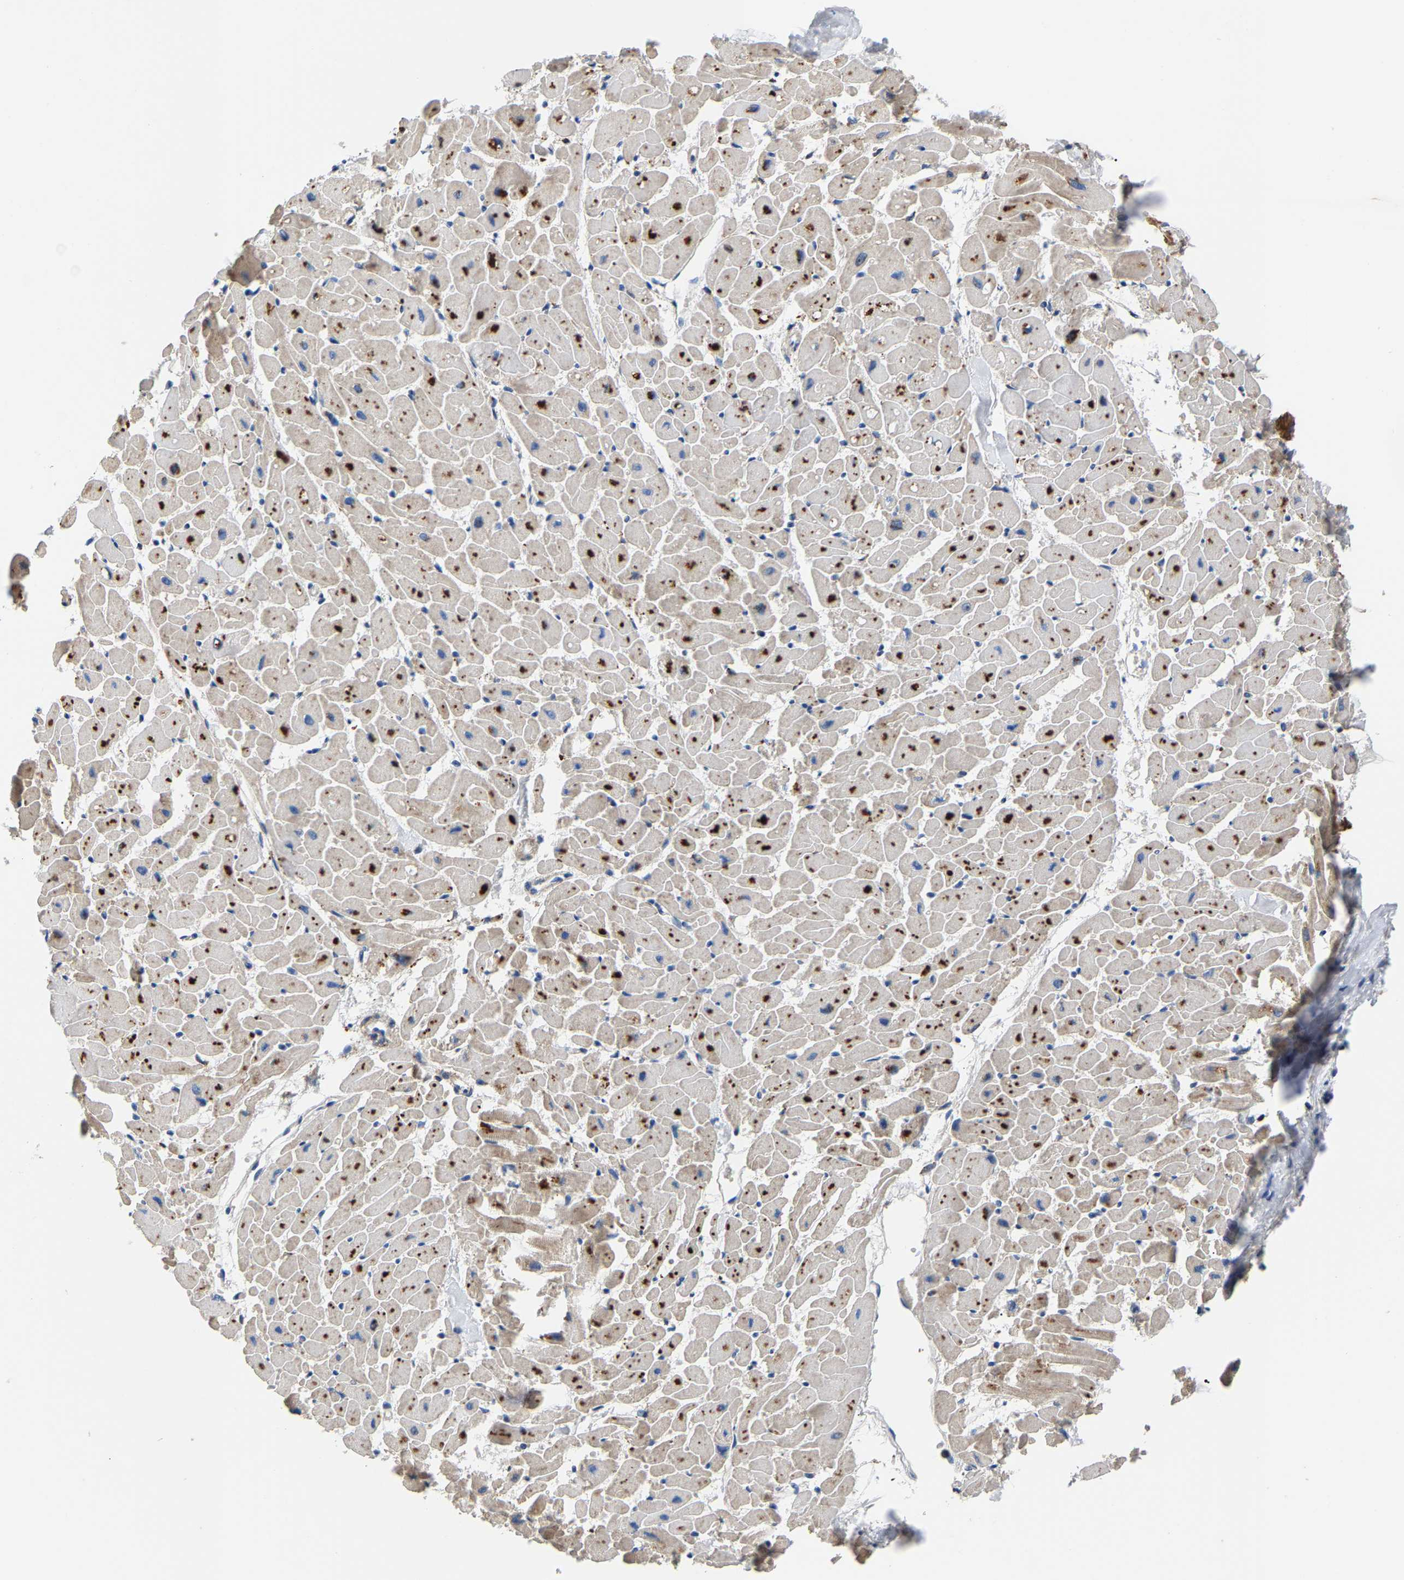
{"staining": {"intensity": "moderate", "quantity": ">75%", "location": "cytoplasmic/membranous"}, "tissue": "heart muscle", "cell_type": "Cardiomyocytes", "image_type": "normal", "snomed": [{"axis": "morphology", "description": "Normal tissue, NOS"}, {"axis": "topography", "description": "Heart"}], "caption": "Protein analysis of benign heart muscle reveals moderate cytoplasmic/membranous positivity in approximately >75% of cardiomyocytes. (DAB (3,3'-diaminobenzidine) IHC with brightfield microscopy, high magnification).", "gene": "CCDC171", "patient": {"sex": "female", "age": 19}}